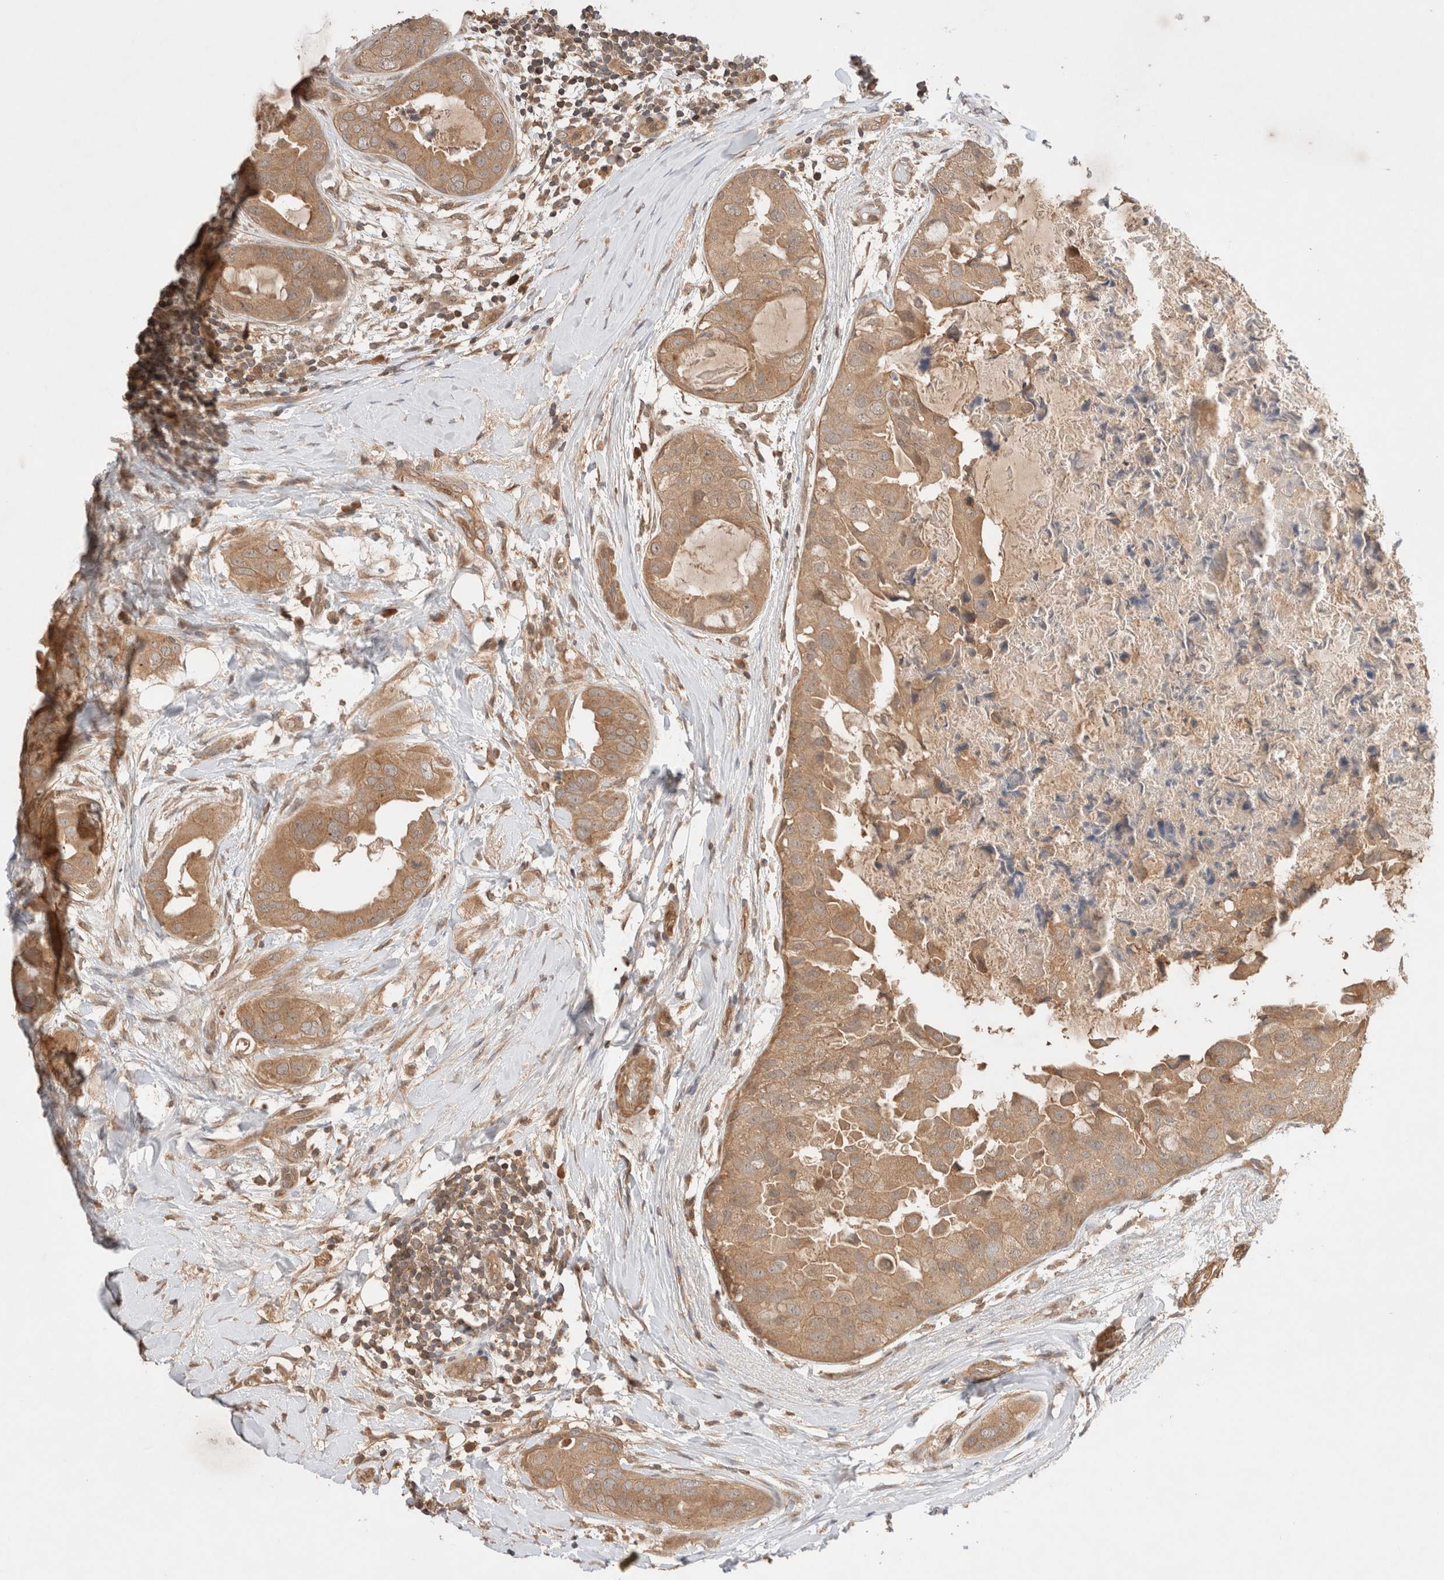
{"staining": {"intensity": "moderate", "quantity": ">75%", "location": "cytoplasmic/membranous"}, "tissue": "breast cancer", "cell_type": "Tumor cells", "image_type": "cancer", "snomed": [{"axis": "morphology", "description": "Duct carcinoma"}, {"axis": "topography", "description": "Breast"}], "caption": "Brown immunohistochemical staining in human breast cancer (infiltrating ductal carcinoma) demonstrates moderate cytoplasmic/membranous positivity in approximately >75% of tumor cells.", "gene": "CARNMT1", "patient": {"sex": "female", "age": 40}}